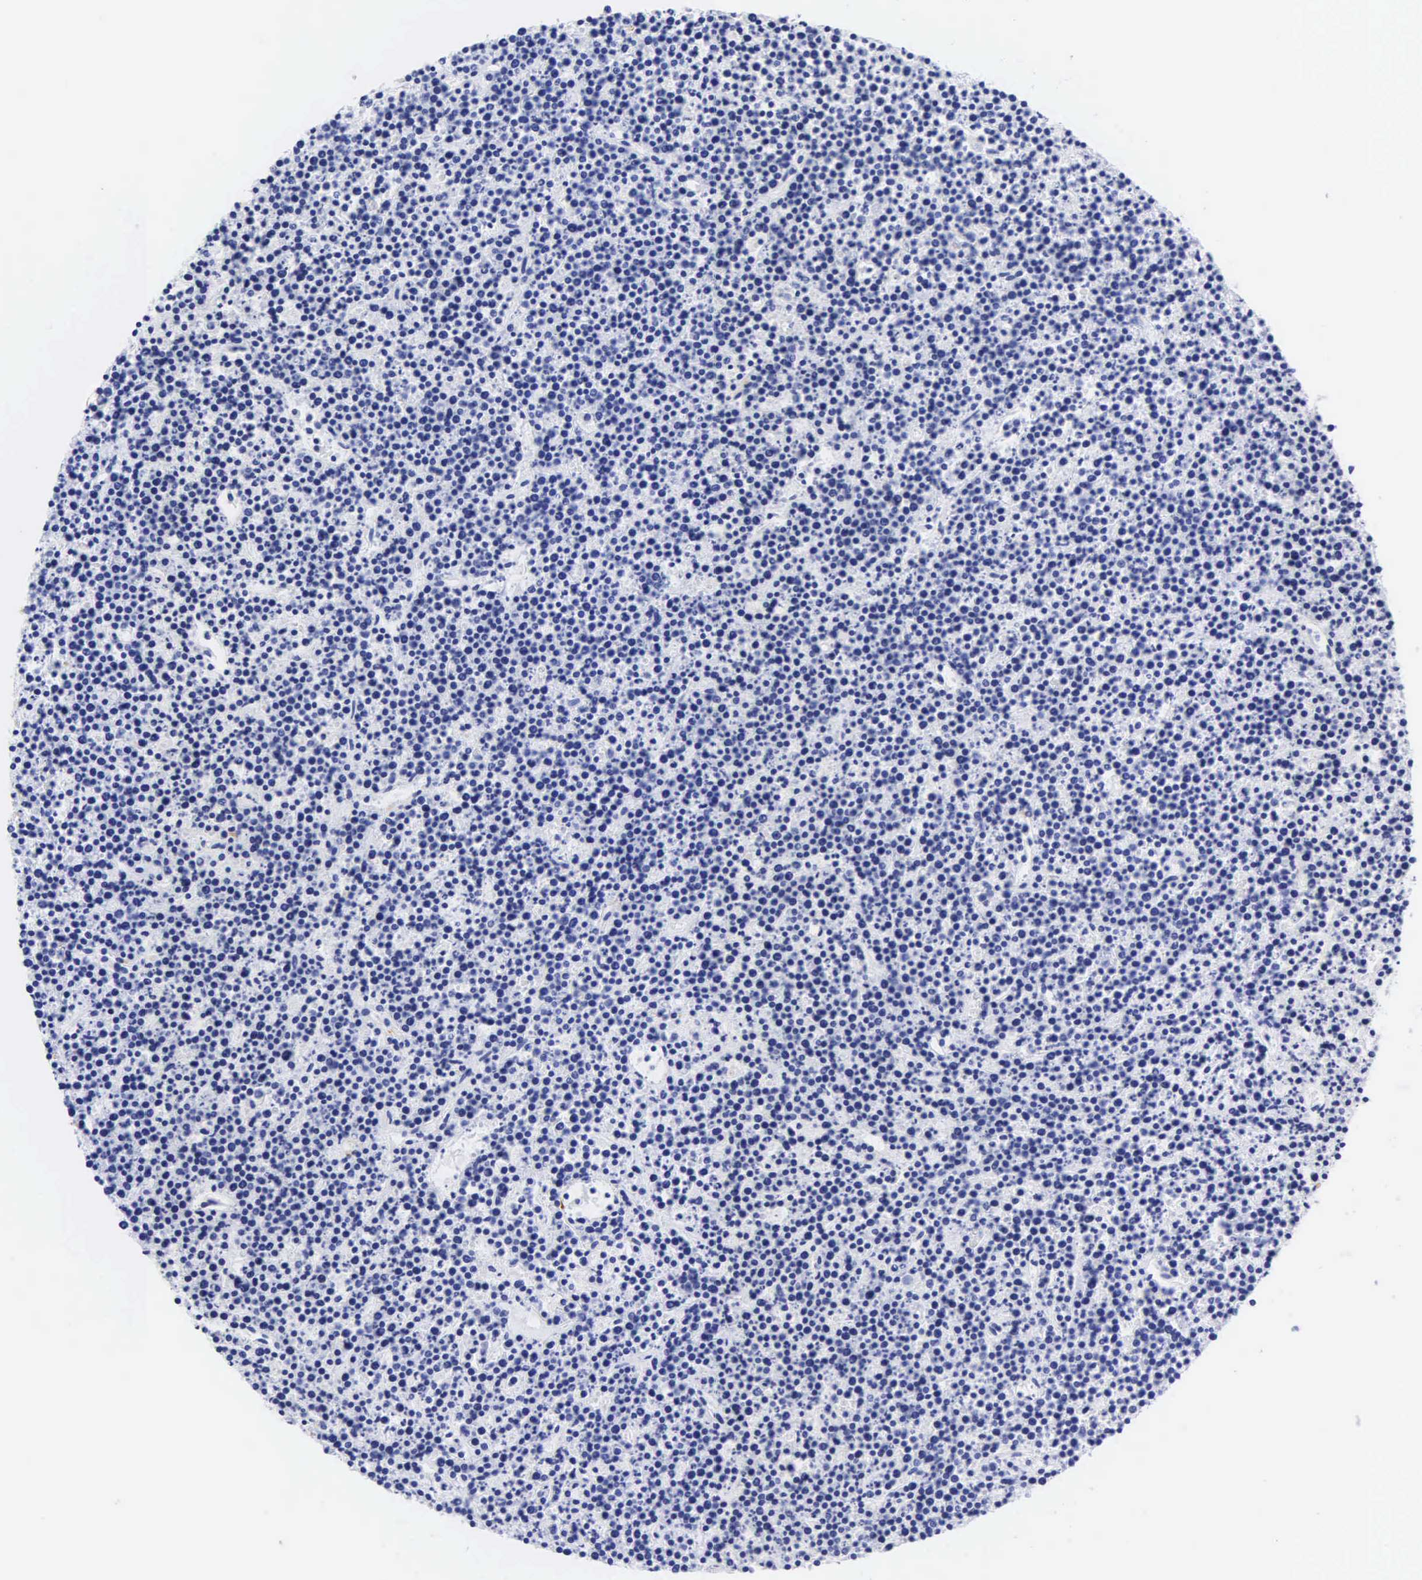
{"staining": {"intensity": "negative", "quantity": "none", "location": "none"}, "tissue": "lymphoma", "cell_type": "Tumor cells", "image_type": "cancer", "snomed": [{"axis": "morphology", "description": "Malignant lymphoma, non-Hodgkin's type, High grade"}, {"axis": "topography", "description": "Ovary"}], "caption": "High magnification brightfield microscopy of lymphoma stained with DAB (3,3'-diaminobenzidine) (brown) and counterstained with hematoxylin (blue): tumor cells show no significant positivity.", "gene": "DES", "patient": {"sex": "female", "age": 56}}